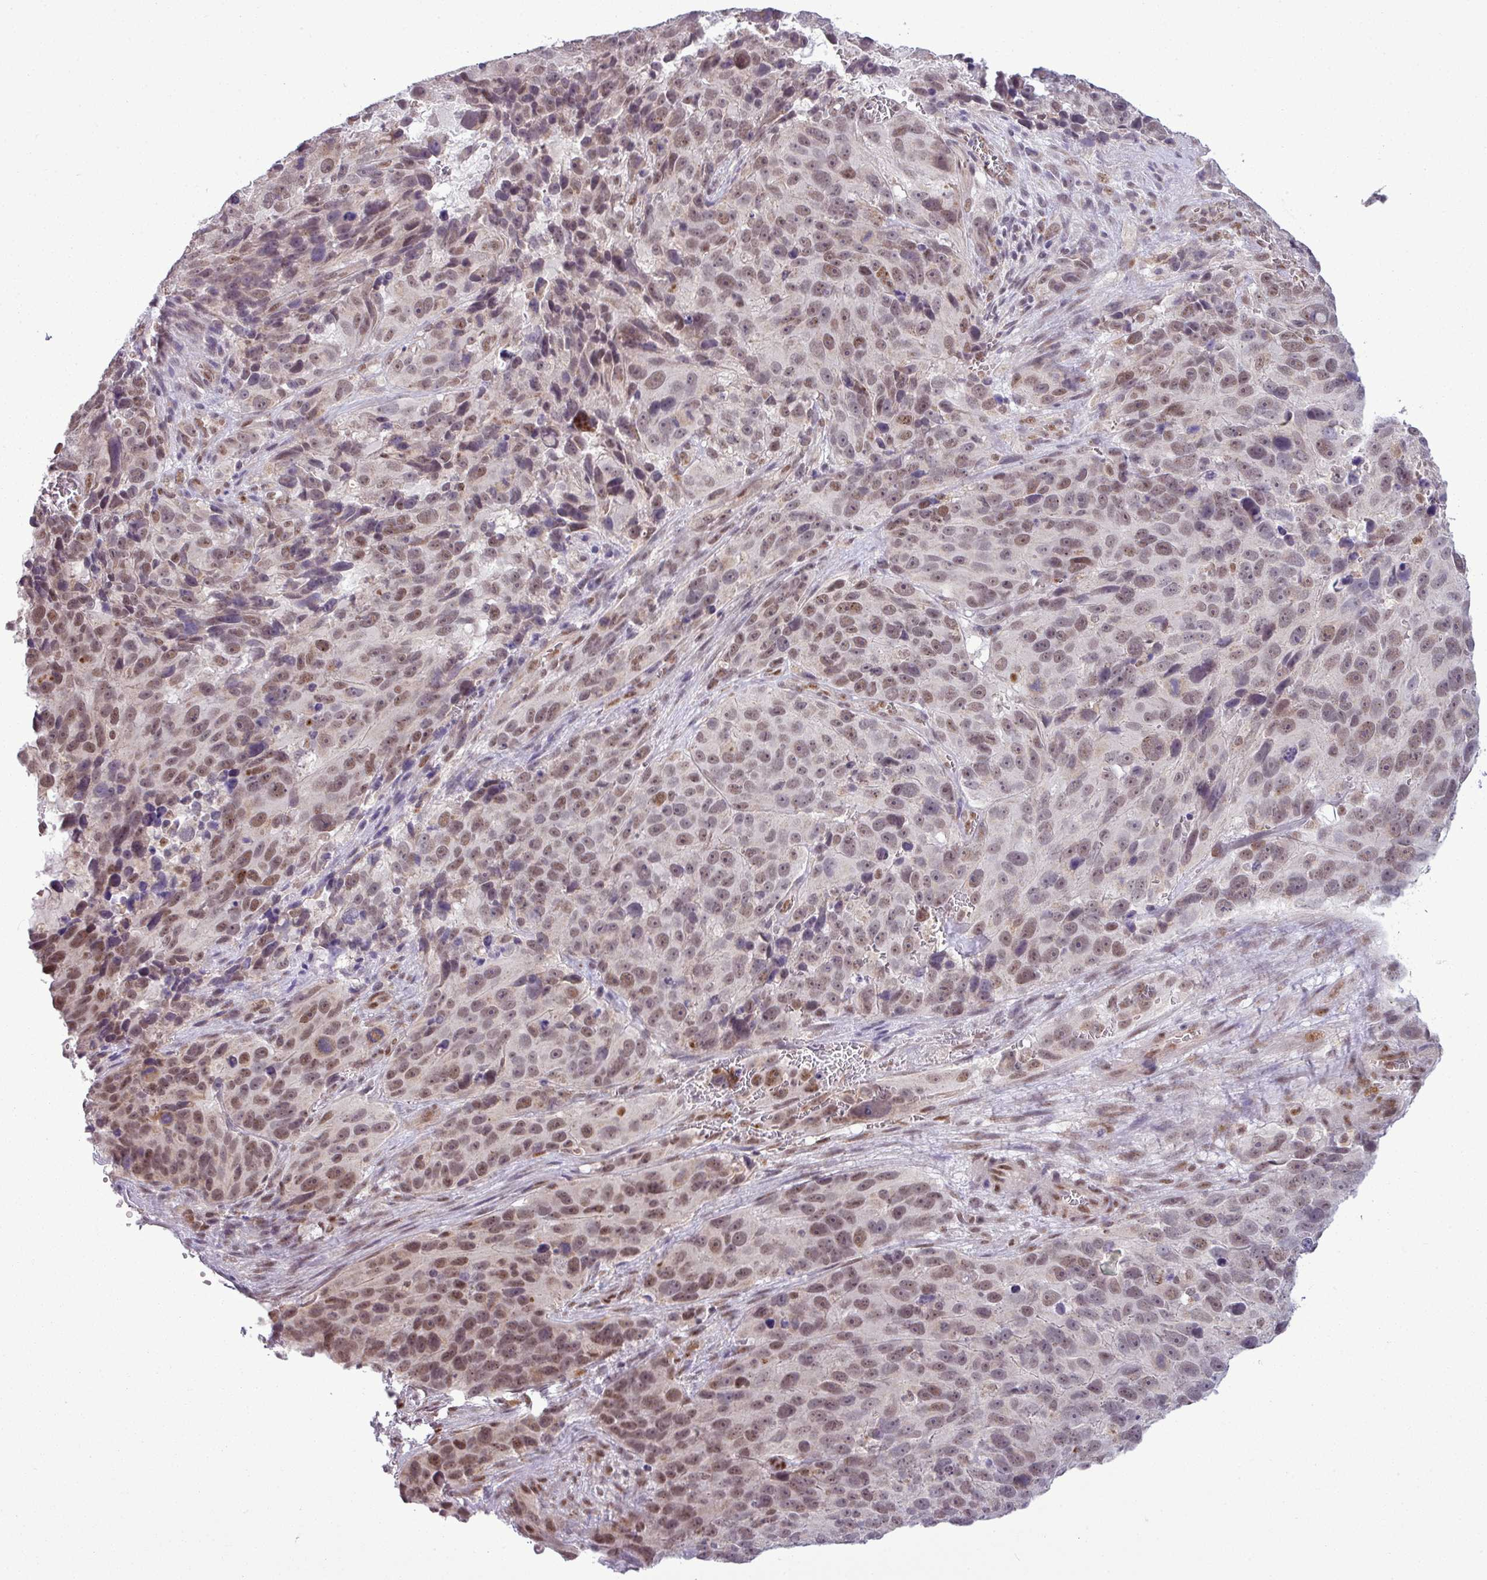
{"staining": {"intensity": "moderate", "quantity": ">75%", "location": "nuclear"}, "tissue": "melanoma", "cell_type": "Tumor cells", "image_type": "cancer", "snomed": [{"axis": "morphology", "description": "Malignant melanoma, NOS"}, {"axis": "topography", "description": "Skin"}], "caption": "DAB immunohistochemical staining of malignant melanoma exhibits moderate nuclear protein staining in about >75% of tumor cells. The protein is stained brown, and the nuclei are stained in blue (DAB IHC with brightfield microscopy, high magnification).", "gene": "ZNF217", "patient": {"sex": "male", "age": 84}}